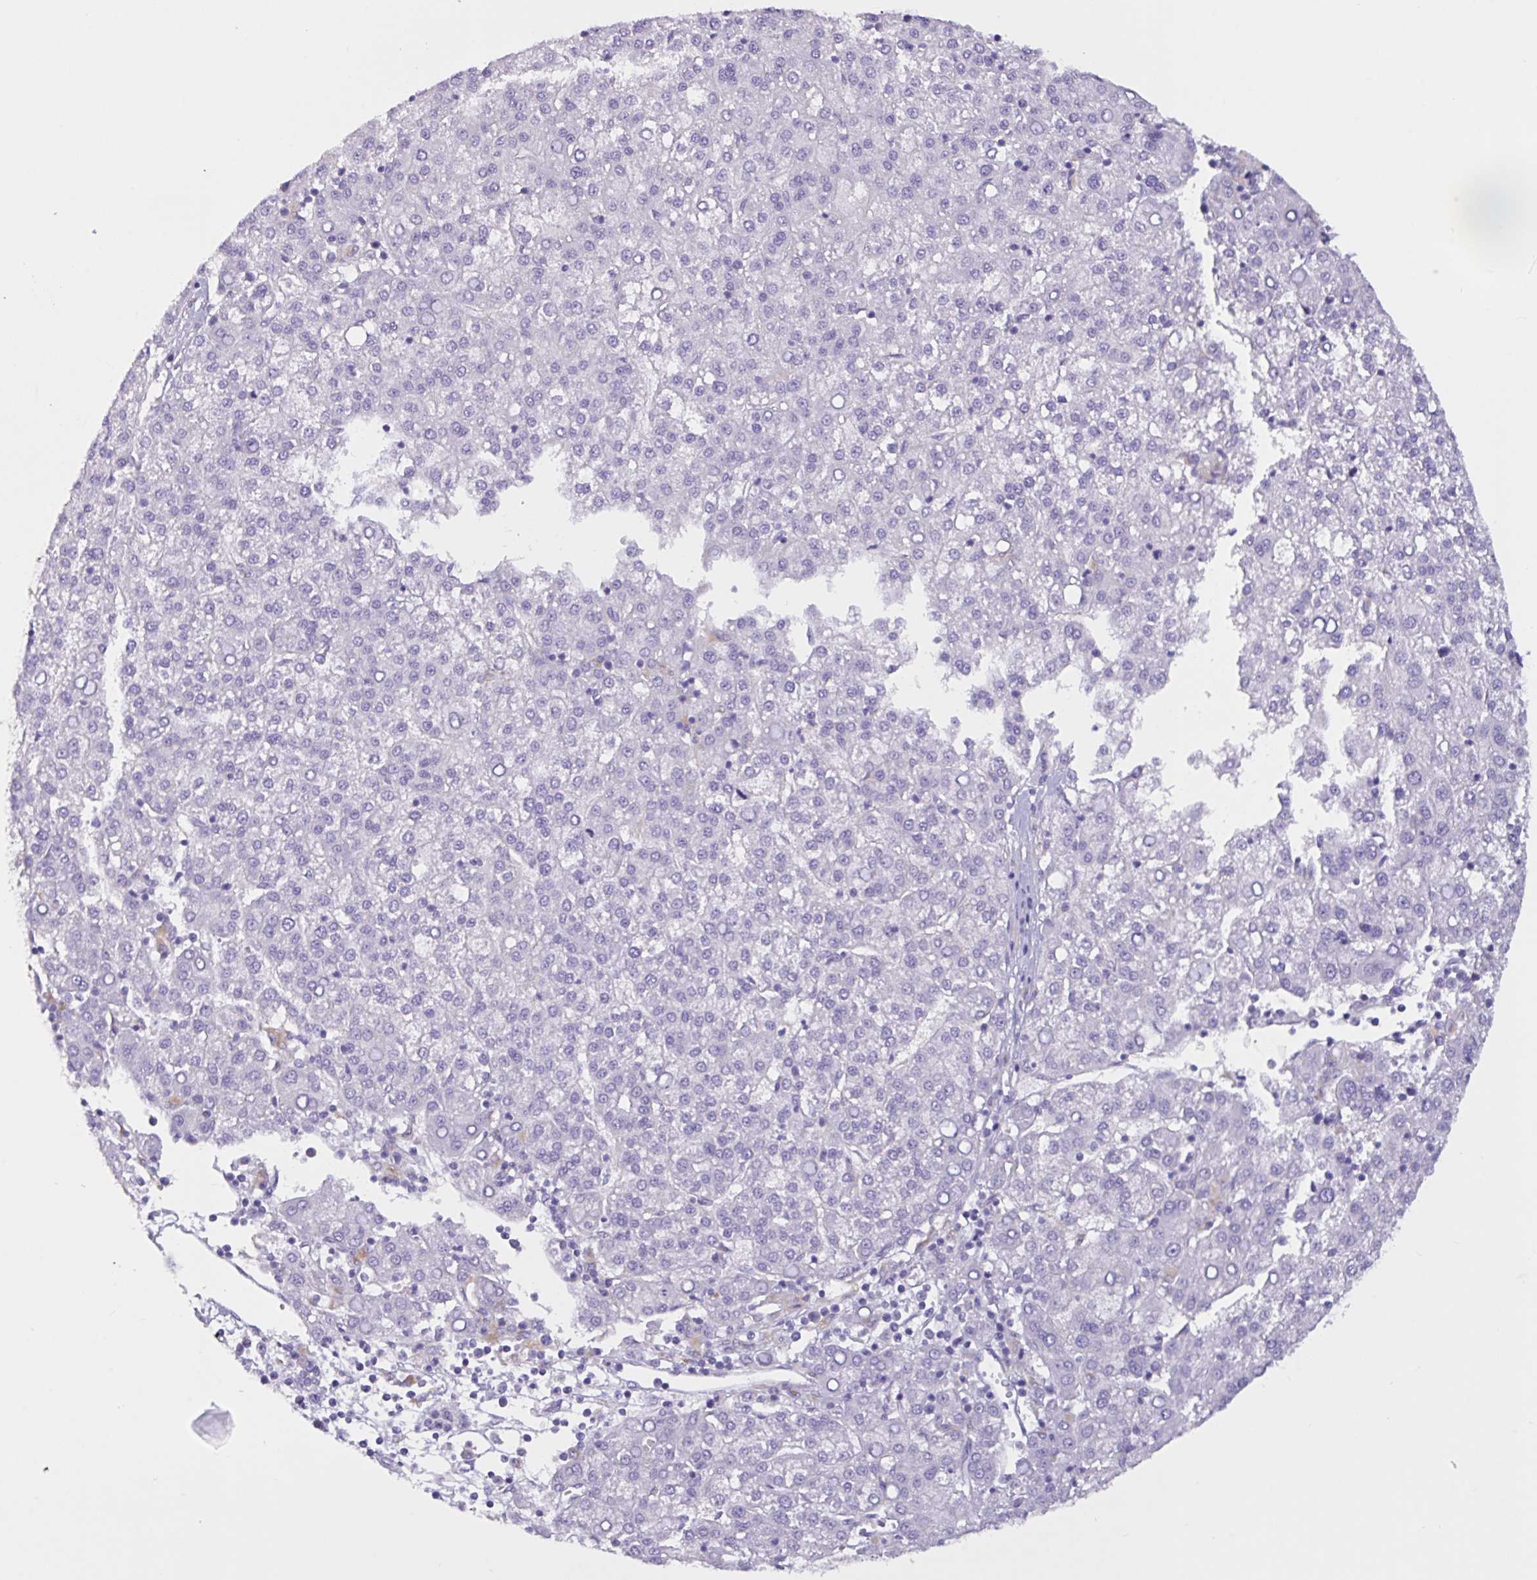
{"staining": {"intensity": "negative", "quantity": "none", "location": "none"}, "tissue": "liver cancer", "cell_type": "Tumor cells", "image_type": "cancer", "snomed": [{"axis": "morphology", "description": "Carcinoma, Hepatocellular, NOS"}, {"axis": "topography", "description": "Liver"}], "caption": "IHC of hepatocellular carcinoma (liver) demonstrates no expression in tumor cells. (DAB (3,3'-diaminobenzidine) immunohistochemistry with hematoxylin counter stain).", "gene": "RPL22L1", "patient": {"sex": "female", "age": 58}}